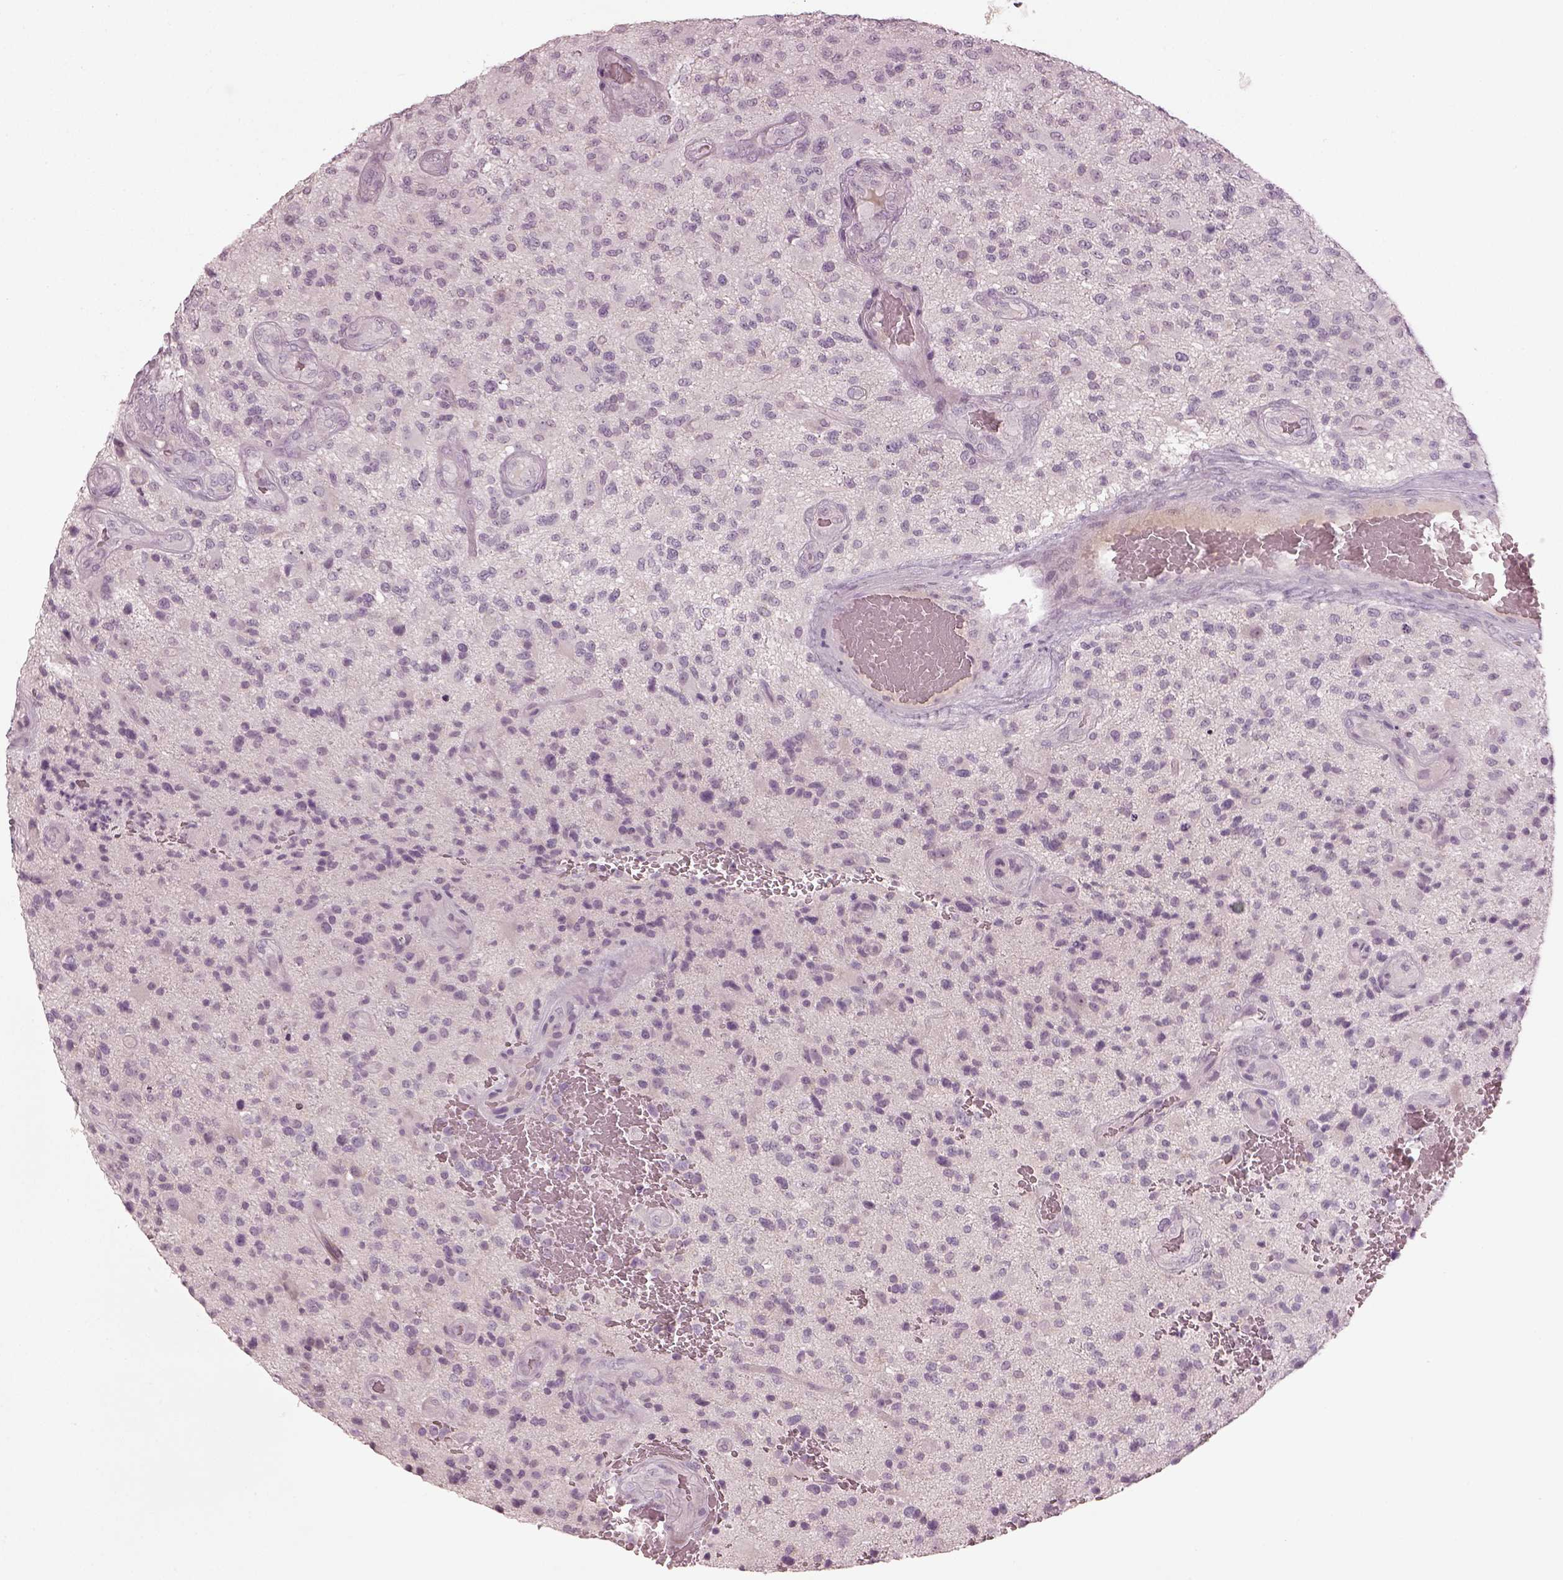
{"staining": {"intensity": "negative", "quantity": "none", "location": "none"}, "tissue": "glioma", "cell_type": "Tumor cells", "image_type": "cancer", "snomed": [{"axis": "morphology", "description": "Glioma, malignant, High grade"}, {"axis": "topography", "description": "Brain"}], "caption": "The histopathology image displays no significant staining in tumor cells of malignant high-grade glioma.", "gene": "SPATA6L", "patient": {"sex": "male", "age": 47}}